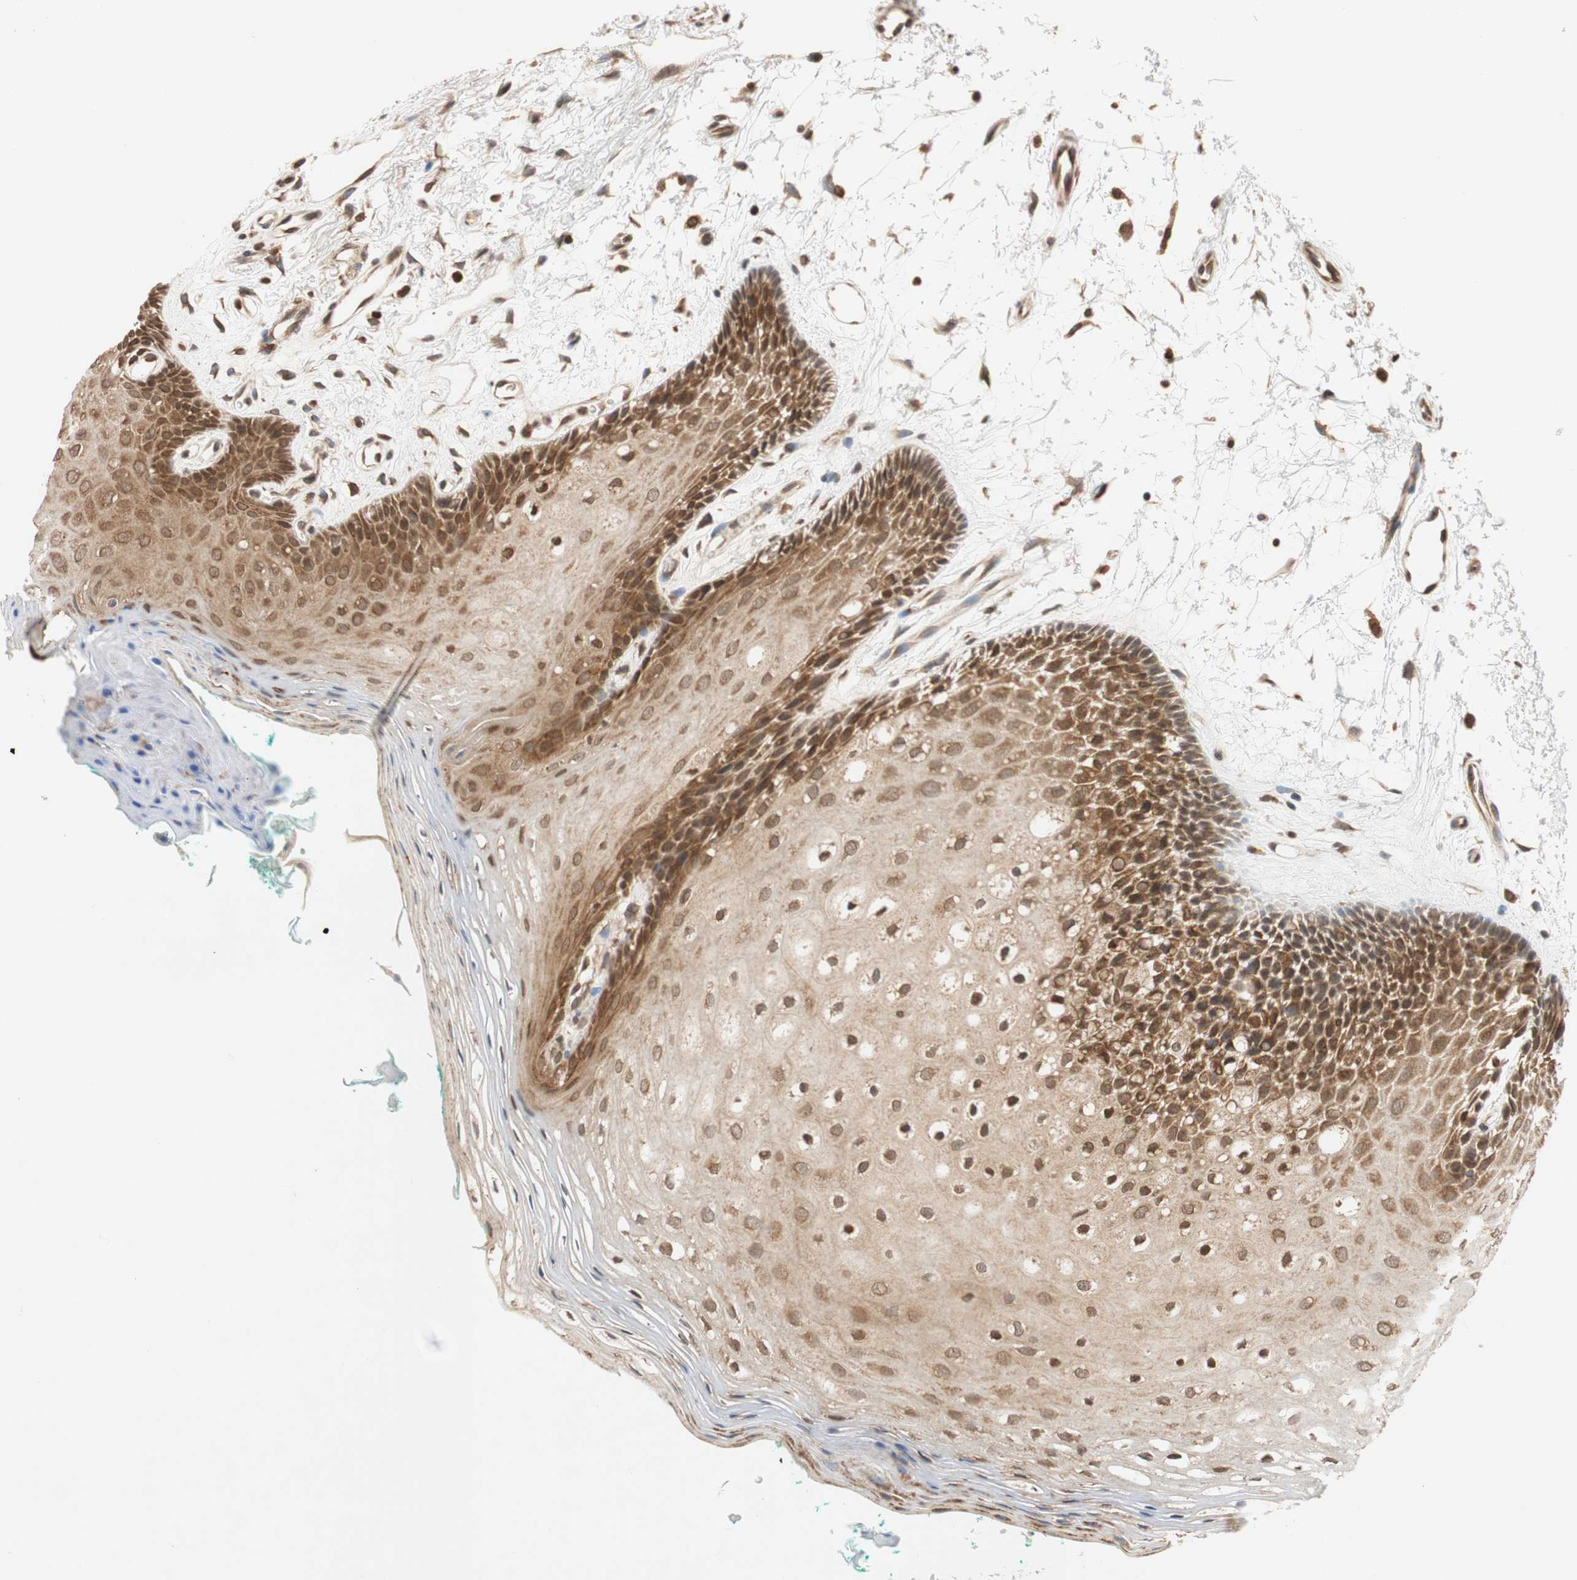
{"staining": {"intensity": "strong", "quantity": ">75%", "location": "cytoplasmic/membranous,nuclear"}, "tissue": "oral mucosa", "cell_type": "Squamous epithelial cells", "image_type": "normal", "snomed": [{"axis": "morphology", "description": "Normal tissue, NOS"}, {"axis": "topography", "description": "Skeletal muscle"}, {"axis": "topography", "description": "Oral tissue"}, {"axis": "topography", "description": "Peripheral nerve tissue"}], "caption": "Immunohistochemical staining of normal human oral mucosa displays high levels of strong cytoplasmic/membranous,nuclear expression in approximately >75% of squamous epithelial cells. Using DAB (brown) and hematoxylin (blue) stains, captured at high magnification using brightfield microscopy.", "gene": "AUP1", "patient": {"sex": "female", "age": 84}}